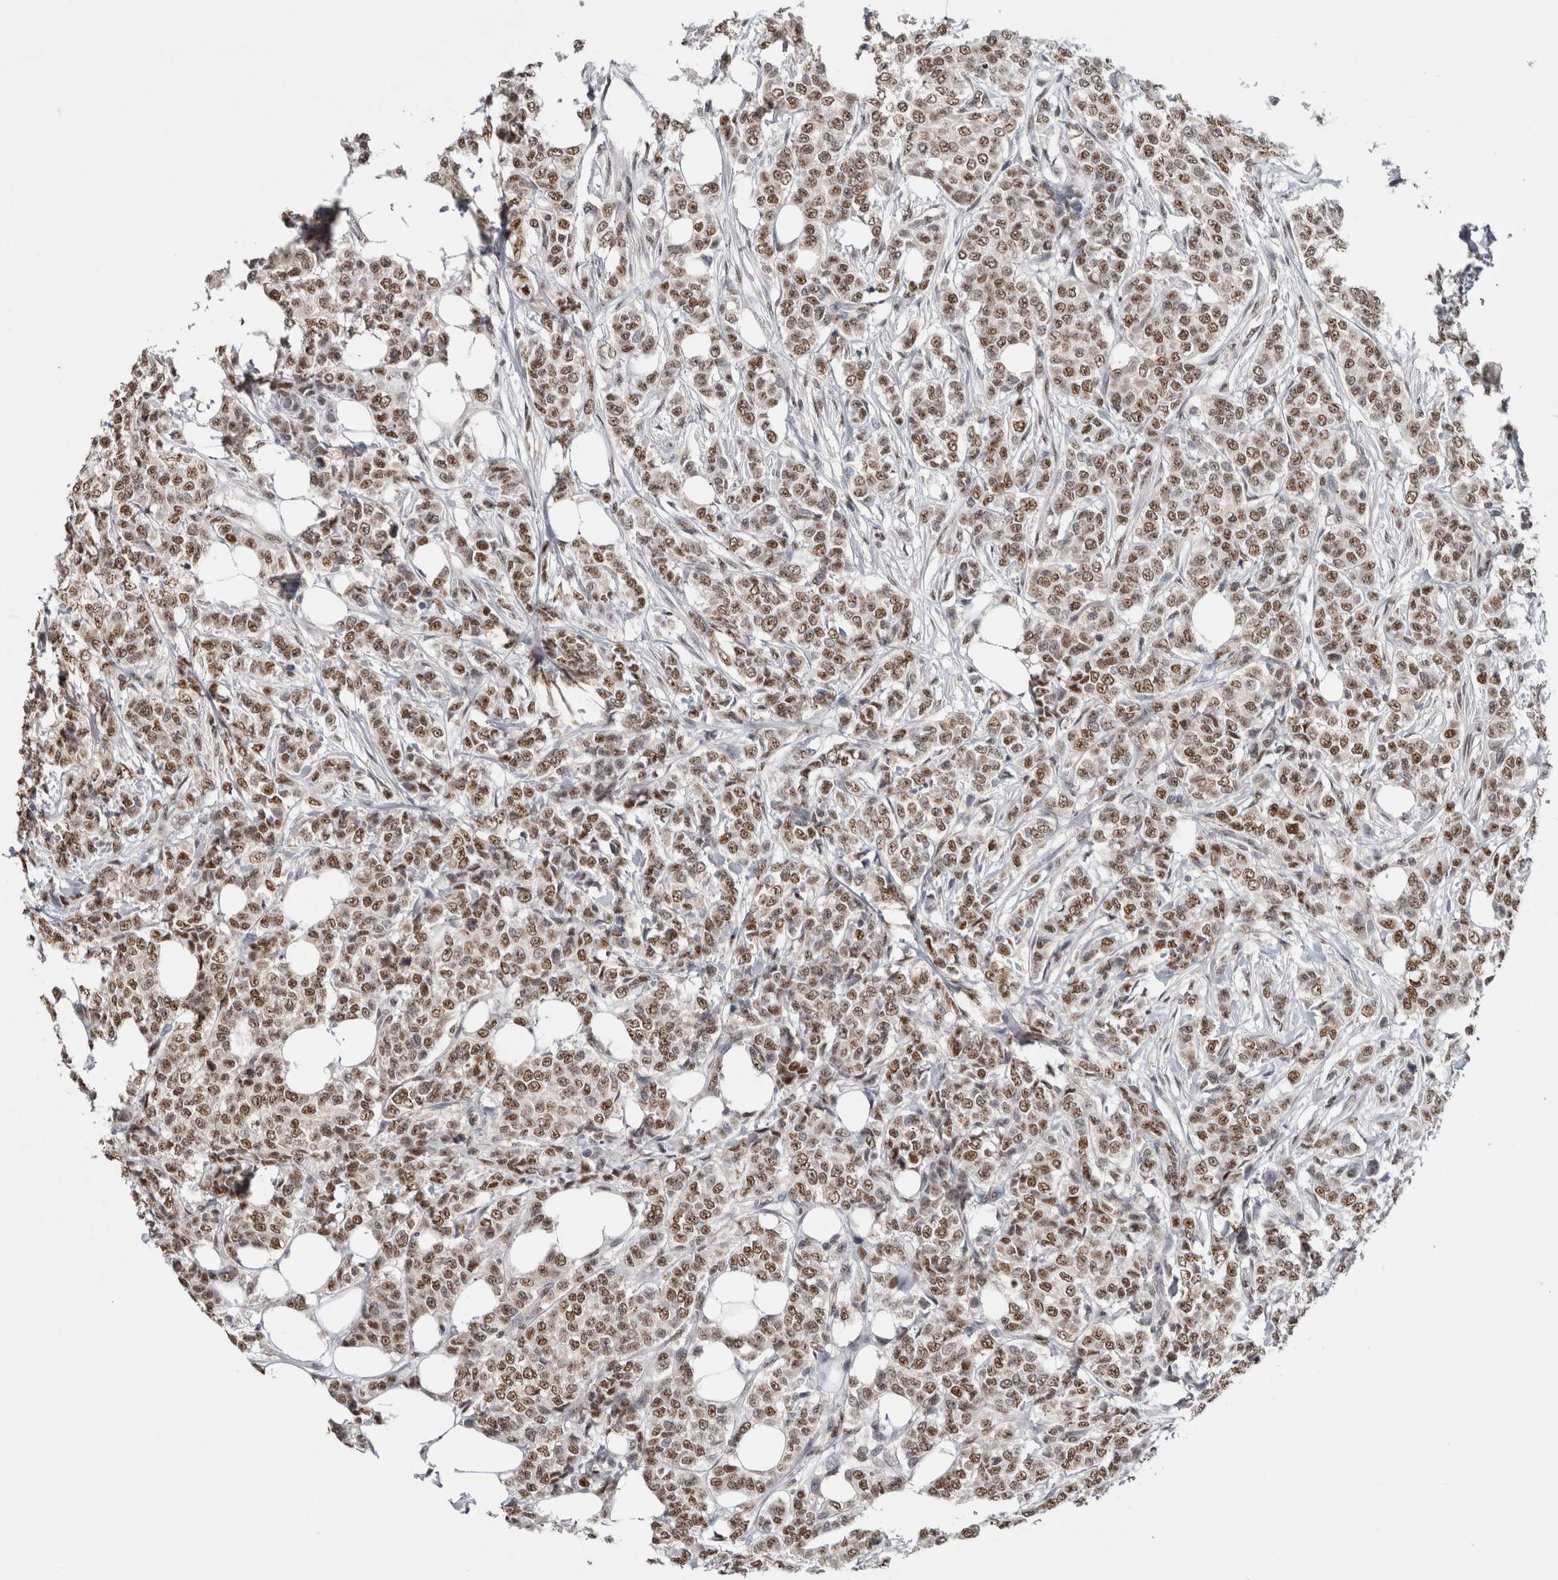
{"staining": {"intensity": "moderate", "quantity": ">75%", "location": "nuclear"}, "tissue": "breast cancer", "cell_type": "Tumor cells", "image_type": "cancer", "snomed": [{"axis": "morphology", "description": "Lobular carcinoma"}, {"axis": "topography", "description": "Skin"}, {"axis": "topography", "description": "Breast"}], "caption": "A histopathology image showing moderate nuclear expression in approximately >75% of tumor cells in lobular carcinoma (breast), as visualized by brown immunohistochemical staining.", "gene": "RPS6KA2", "patient": {"sex": "female", "age": 46}}